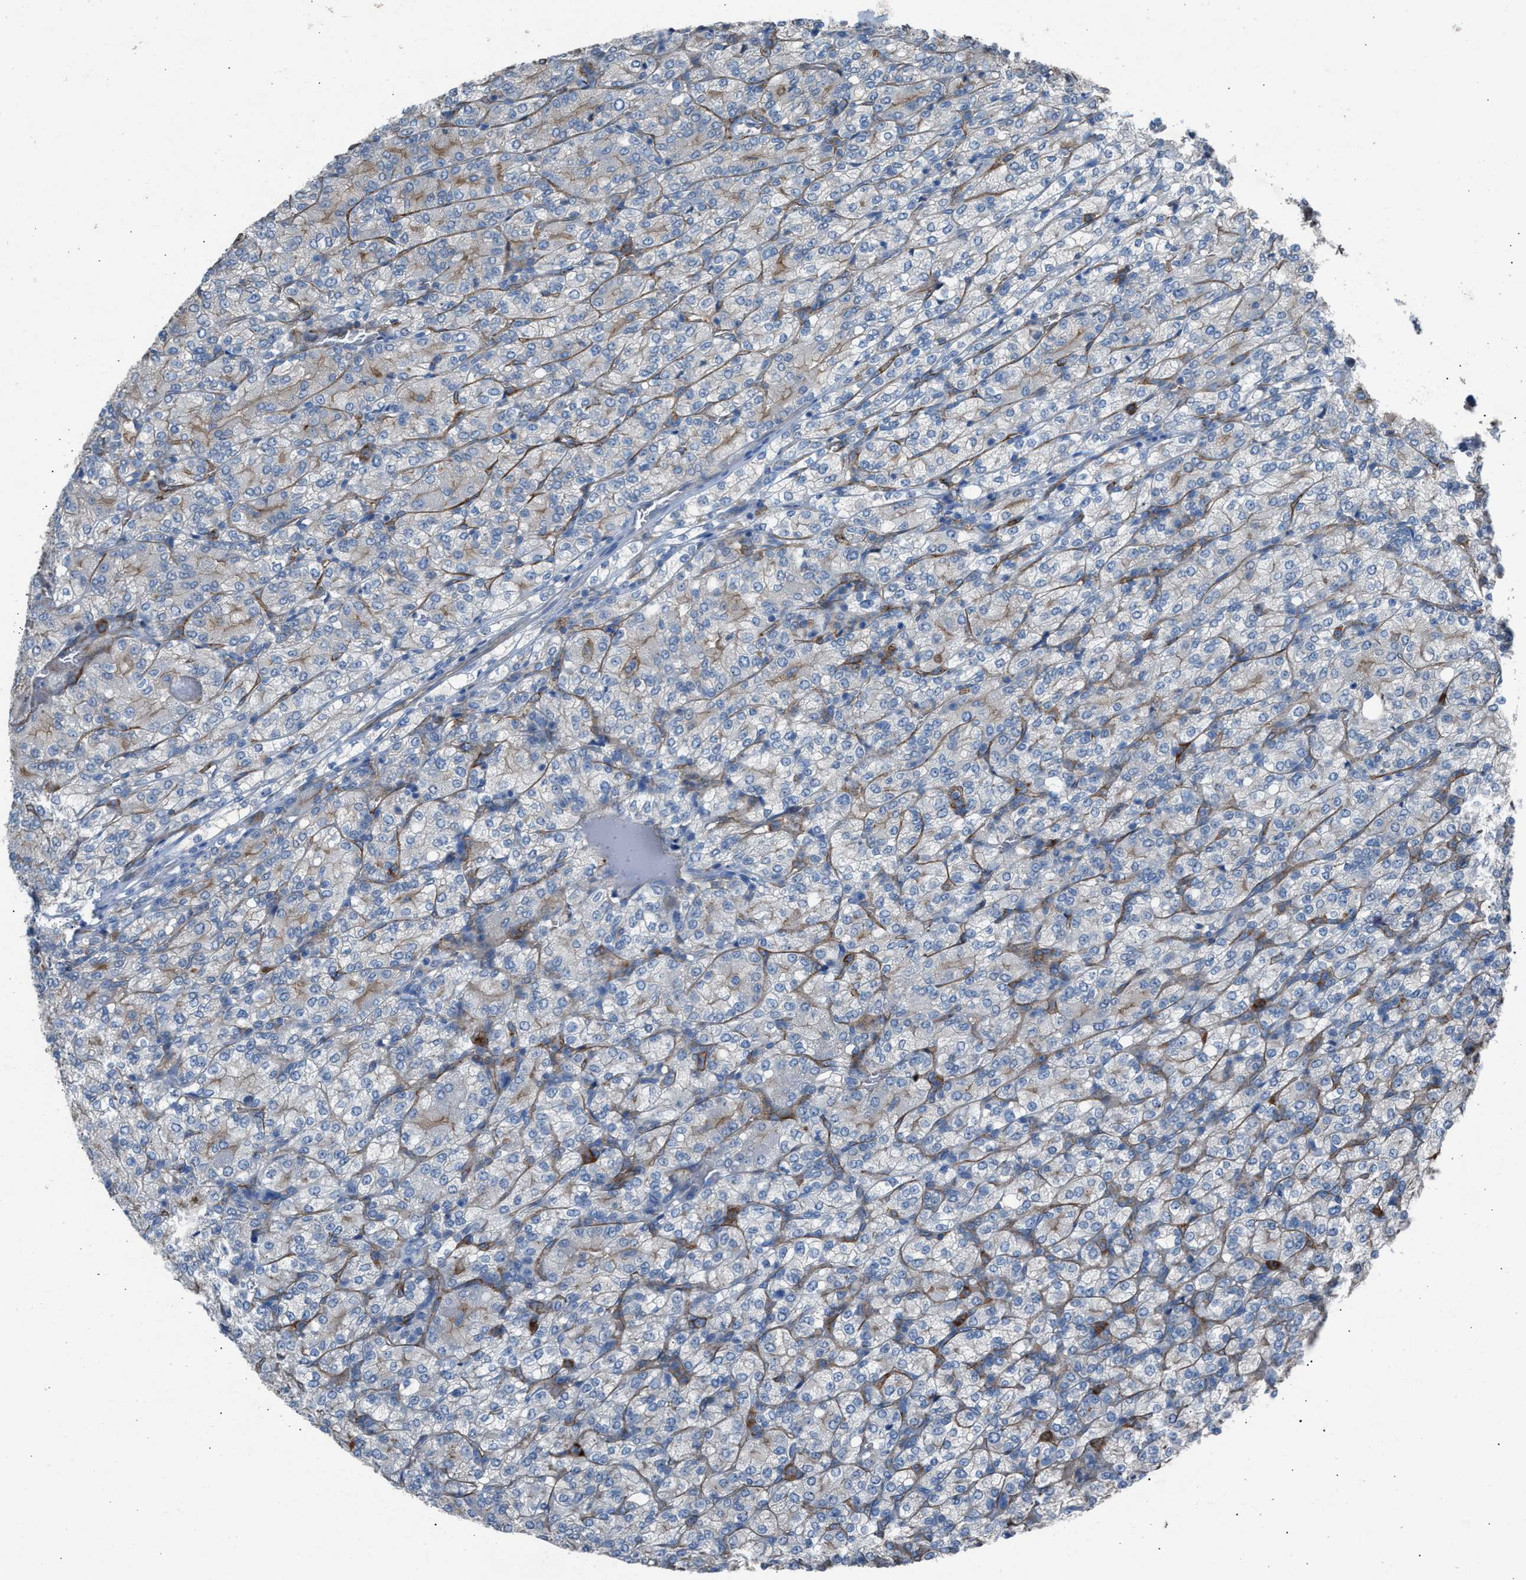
{"staining": {"intensity": "weak", "quantity": "<25%", "location": "cytoplasmic/membranous"}, "tissue": "renal cancer", "cell_type": "Tumor cells", "image_type": "cancer", "snomed": [{"axis": "morphology", "description": "Adenocarcinoma, NOS"}, {"axis": "topography", "description": "Kidney"}], "caption": "This is a histopathology image of immunohistochemistry staining of renal adenocarcinoma, which shows no expression in tumor cells. Nuclei are stained in blue.", "gene": "DYSF", "patient": {"sex": "male", "age": 77}}